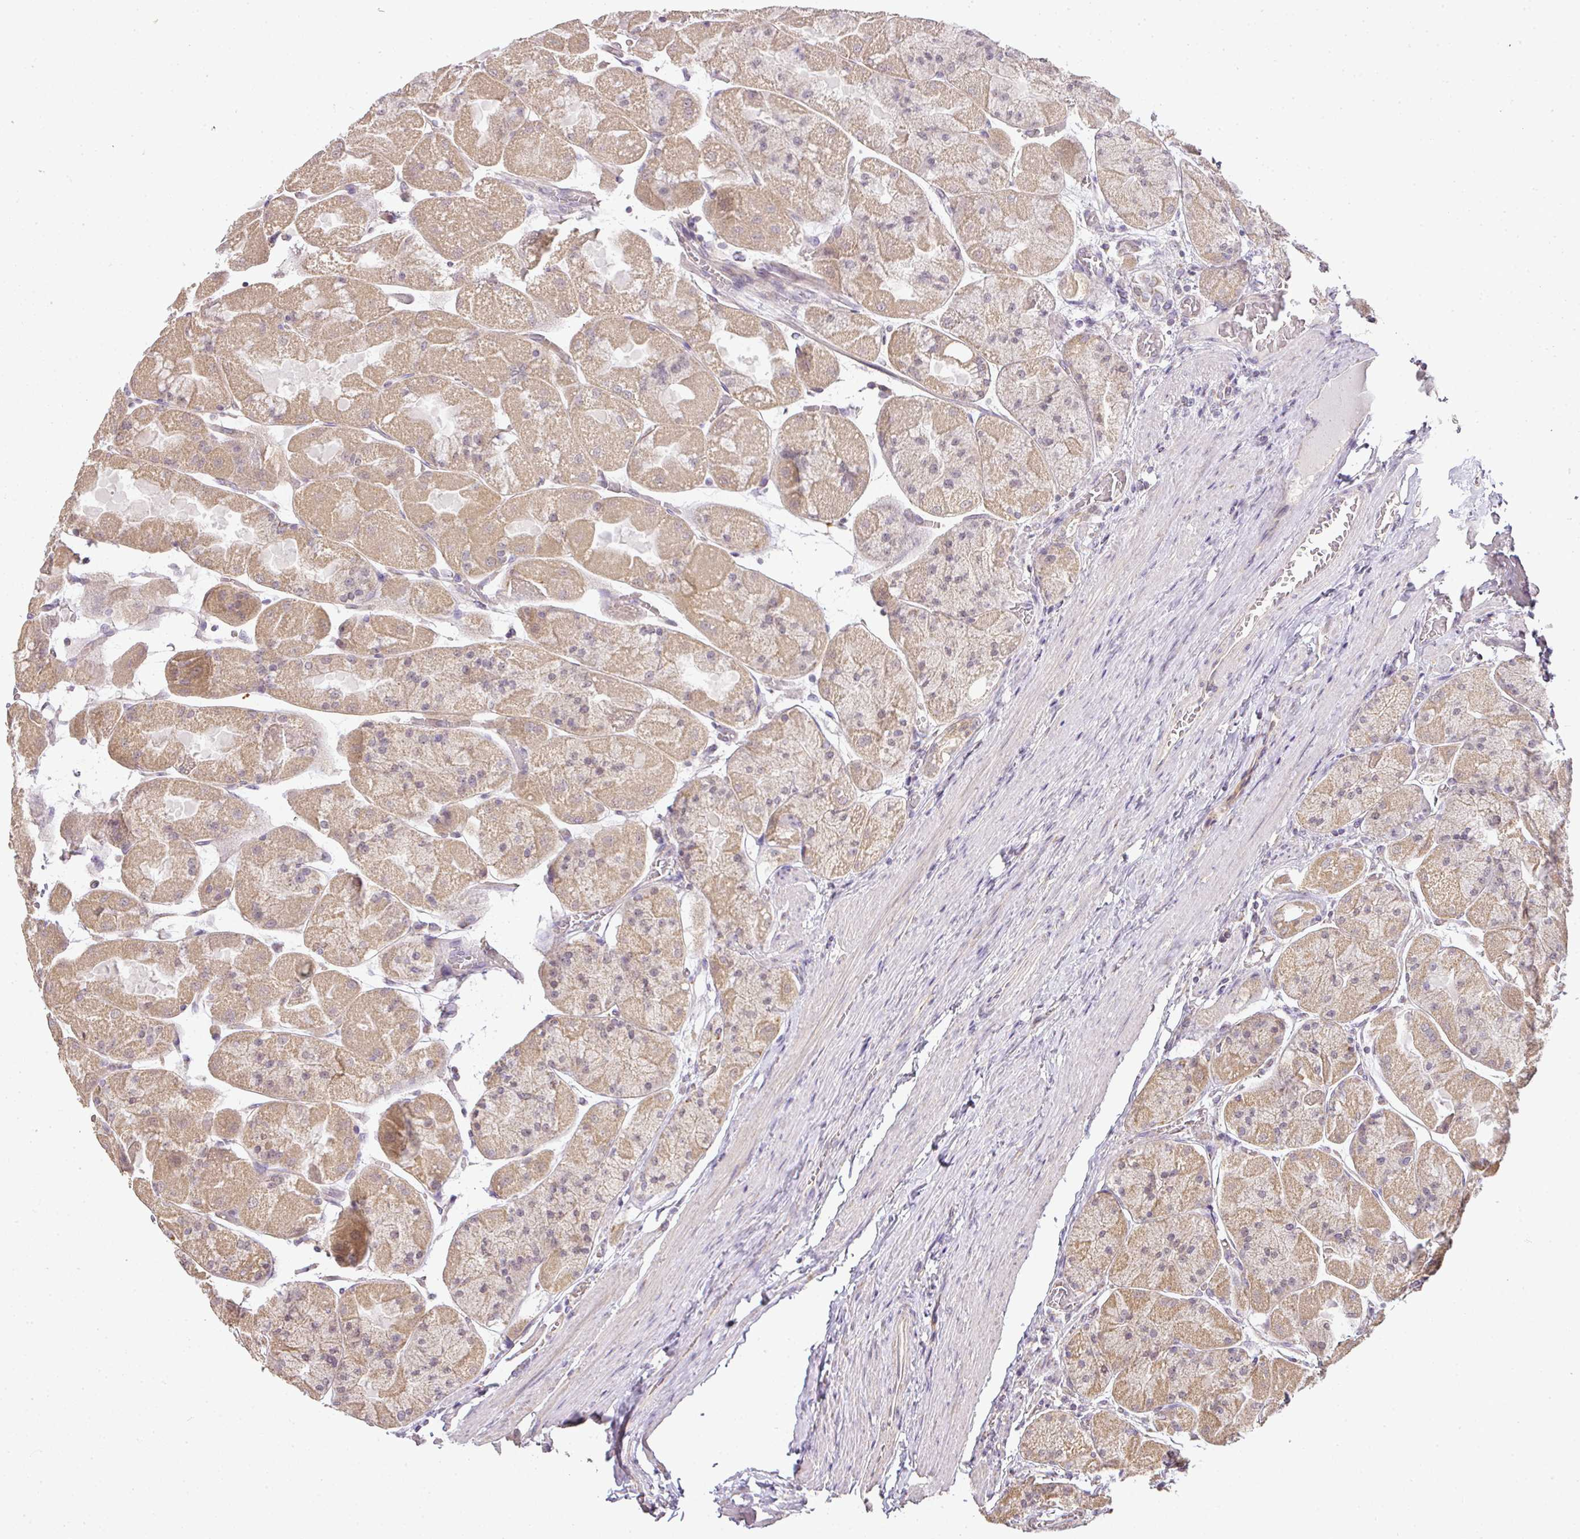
{"staining": {"intensity": "moderate", "quantity": ">75%", "location": "cytoplasmic/membranous"}, "tissue": "stomach", "cell_type": "Glandular cells", "image_type": "normal", "snomed": [{"axis": "morphology", "description": "Normal tissue, NOS"}, {"axis": "topography", "description": "Stomach"}], "caption": "Immunohistochemical staining of normal human stomach shows >75% levels of moderate cytoplasmic/membranous protein positivity in about >75% of glandular cells.", "gene": "MYOM2", "patient": {"sex": "female", "age": 61}}